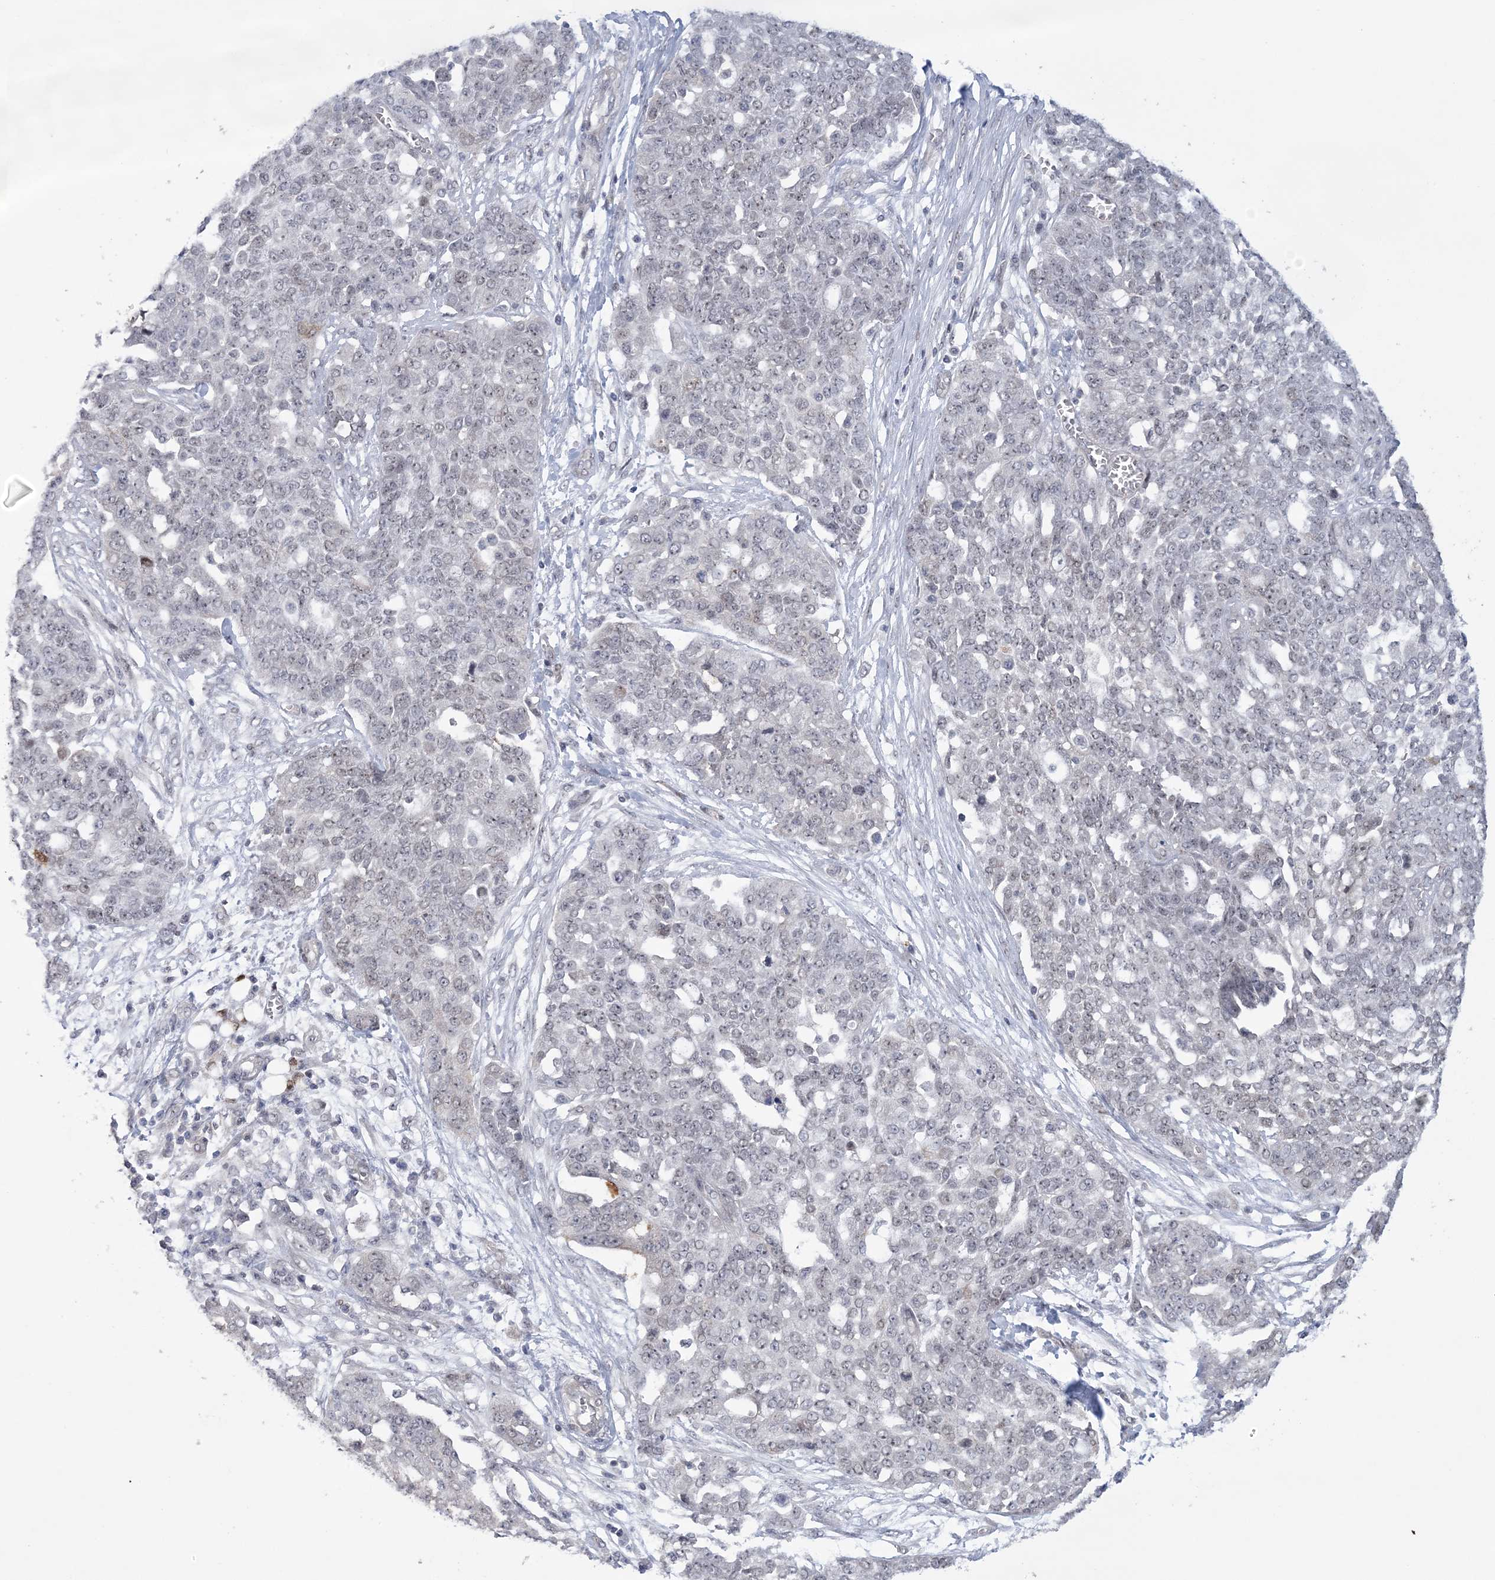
{"staining": {"intensity": "weak", "quantity": "<25%", "location": "nuclear"}, "tissue": "ovarian cancer", "cell_type": "Tumor cells", "image_type": "cancer", "snomed": [{"axis": "morphology", "description": "Cystadenocarcinoma, serous, NOS"}, {"axis": "topography", "description": "Soft tissue"}, {"axis": "topography", "description": "Ovary"}], "caption": "Ovarian serous cystadenocarcinoma was stained to show a protein in brown. There is no significant staining in tumor cells.", "gene": "HOMEZ", "patient": {"sex": "female", "age": 57}}